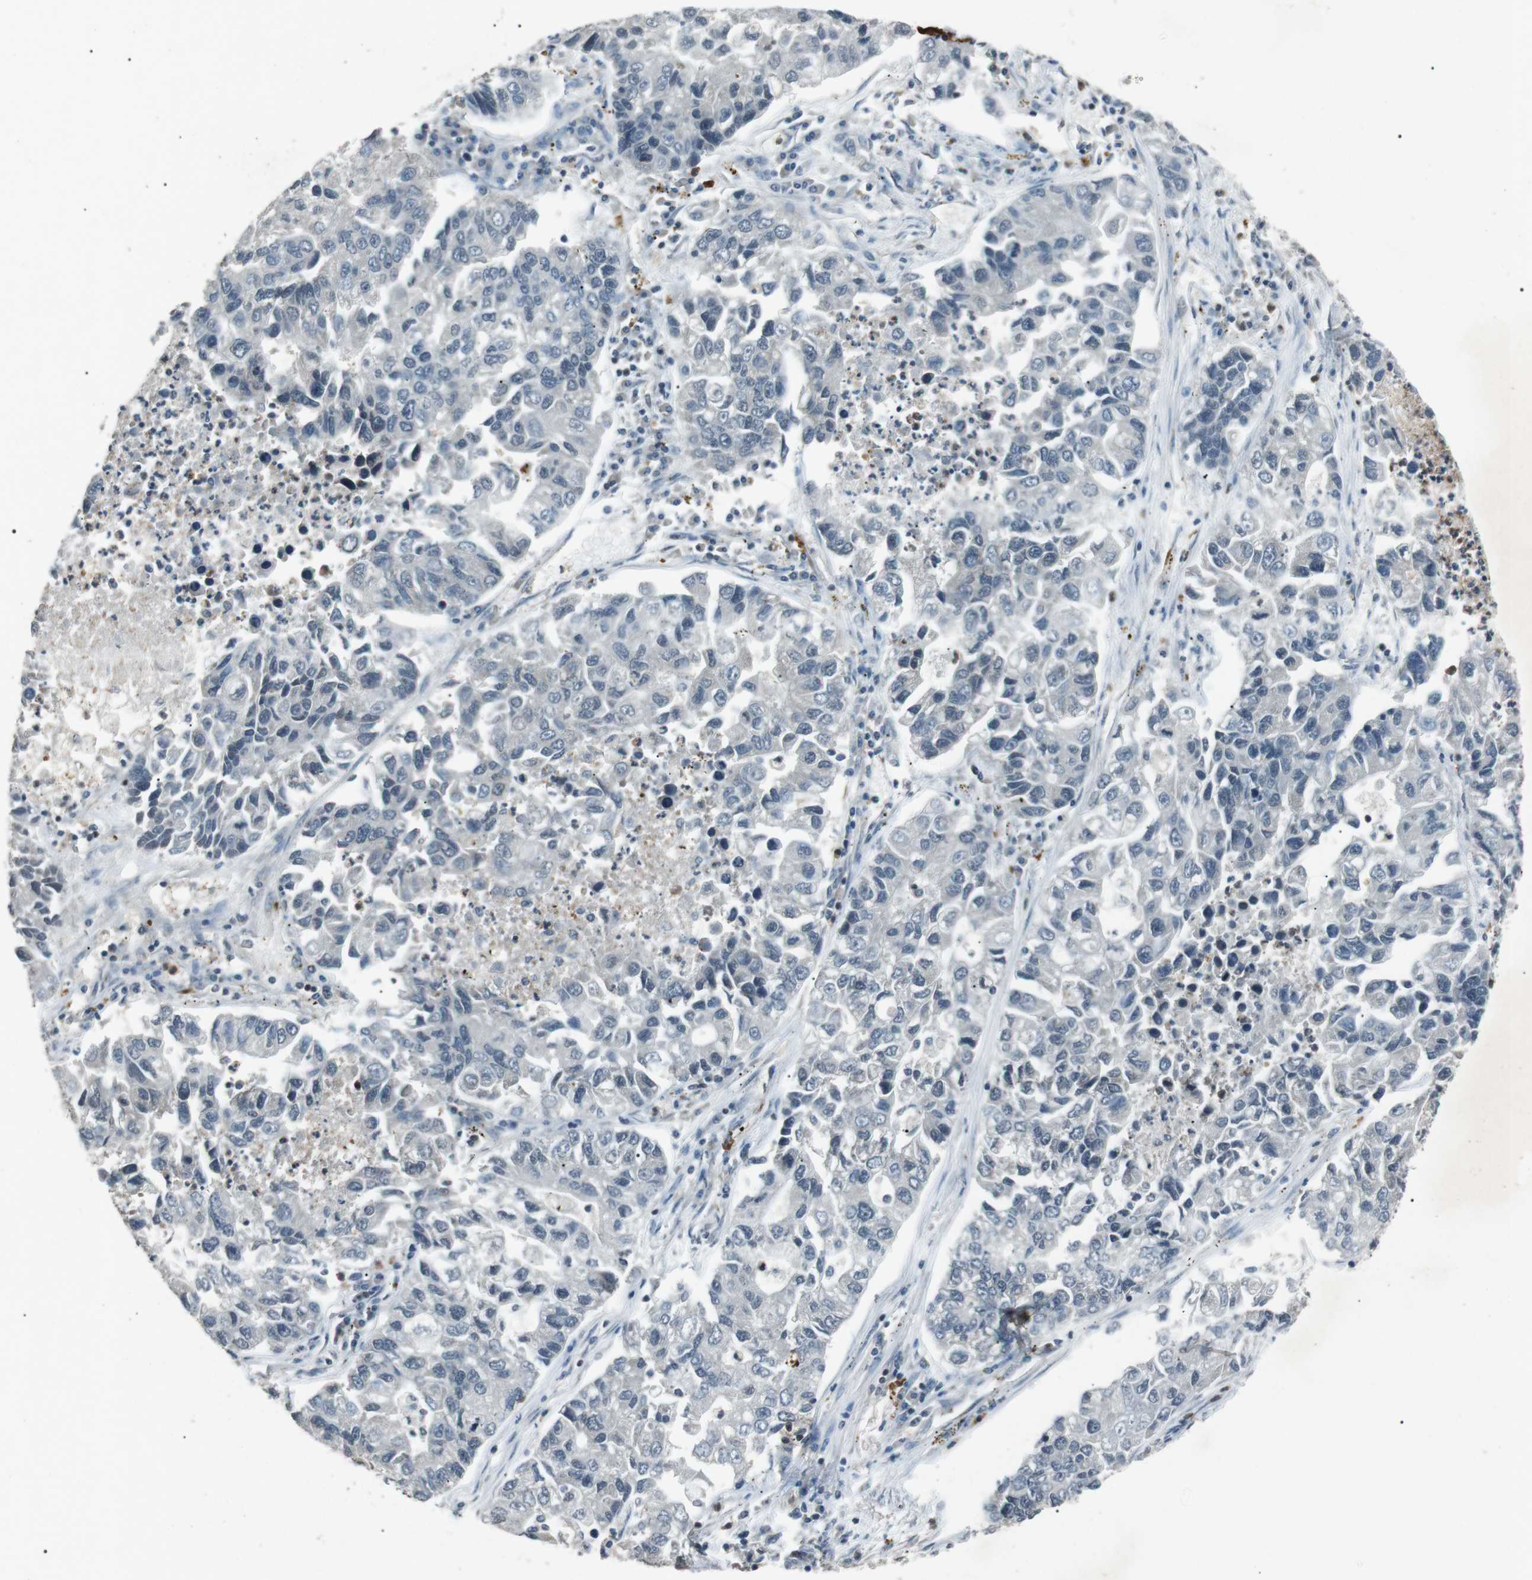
{"staining": {"intensity": "negative", "quantity": "none", "location": "none"}, "tissue": "lung cancer", "cell_type": "Tumor cells", "image_type": "cancer", "snomed": [{"axis": "morphology", "description": "Adenocarcinoma, NOS"}, {"axis": "topography", "description": "Lung"}], "caption": "Tumor cells show no significant protein staining in lung adenocarcinoma.", "gene": "NEK7", "patient": {"sex": "female", "age": 51}}